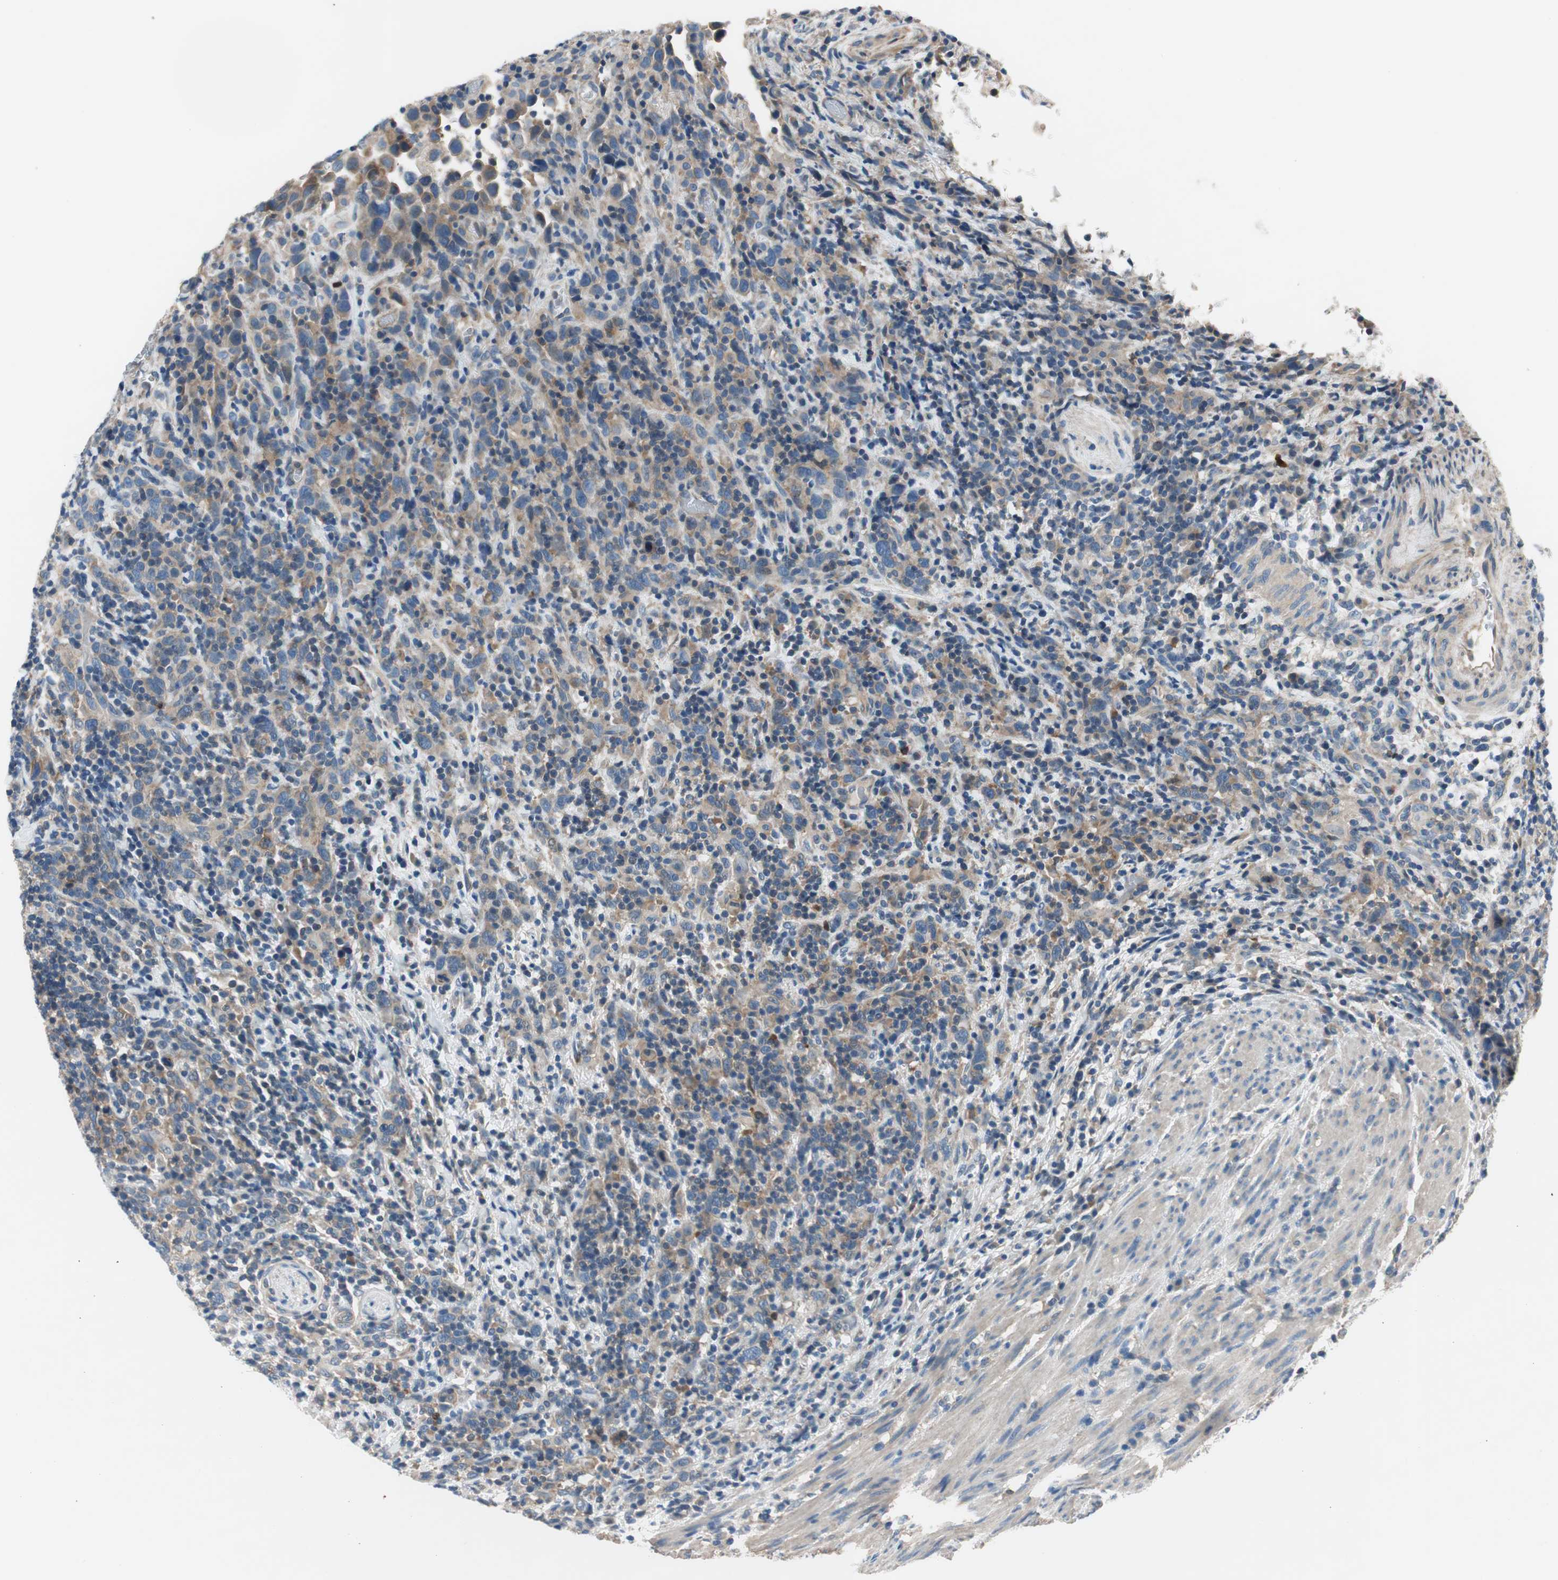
{"staining": {"intensity": "moderate", "quantity": ">75%", "location": "cytoplasmic/membranous"}, "tissue": "urothelial cancer", "cell_type": "Tumor cells", "image_type": "cancer", "snomed": [{"axis": "morphology", "description": "Urothelial carcinoma, High grade"}, {"axis": "topography", "description": "Urinary bladder"}], "caption": "Urothelial cancer stained with a brown dye displays moderate cytoplasmic/membranous positive staining in about >75% of tumor cells.", "gene": "CALML3", "patient": {"sex": "male", "age": 61}}